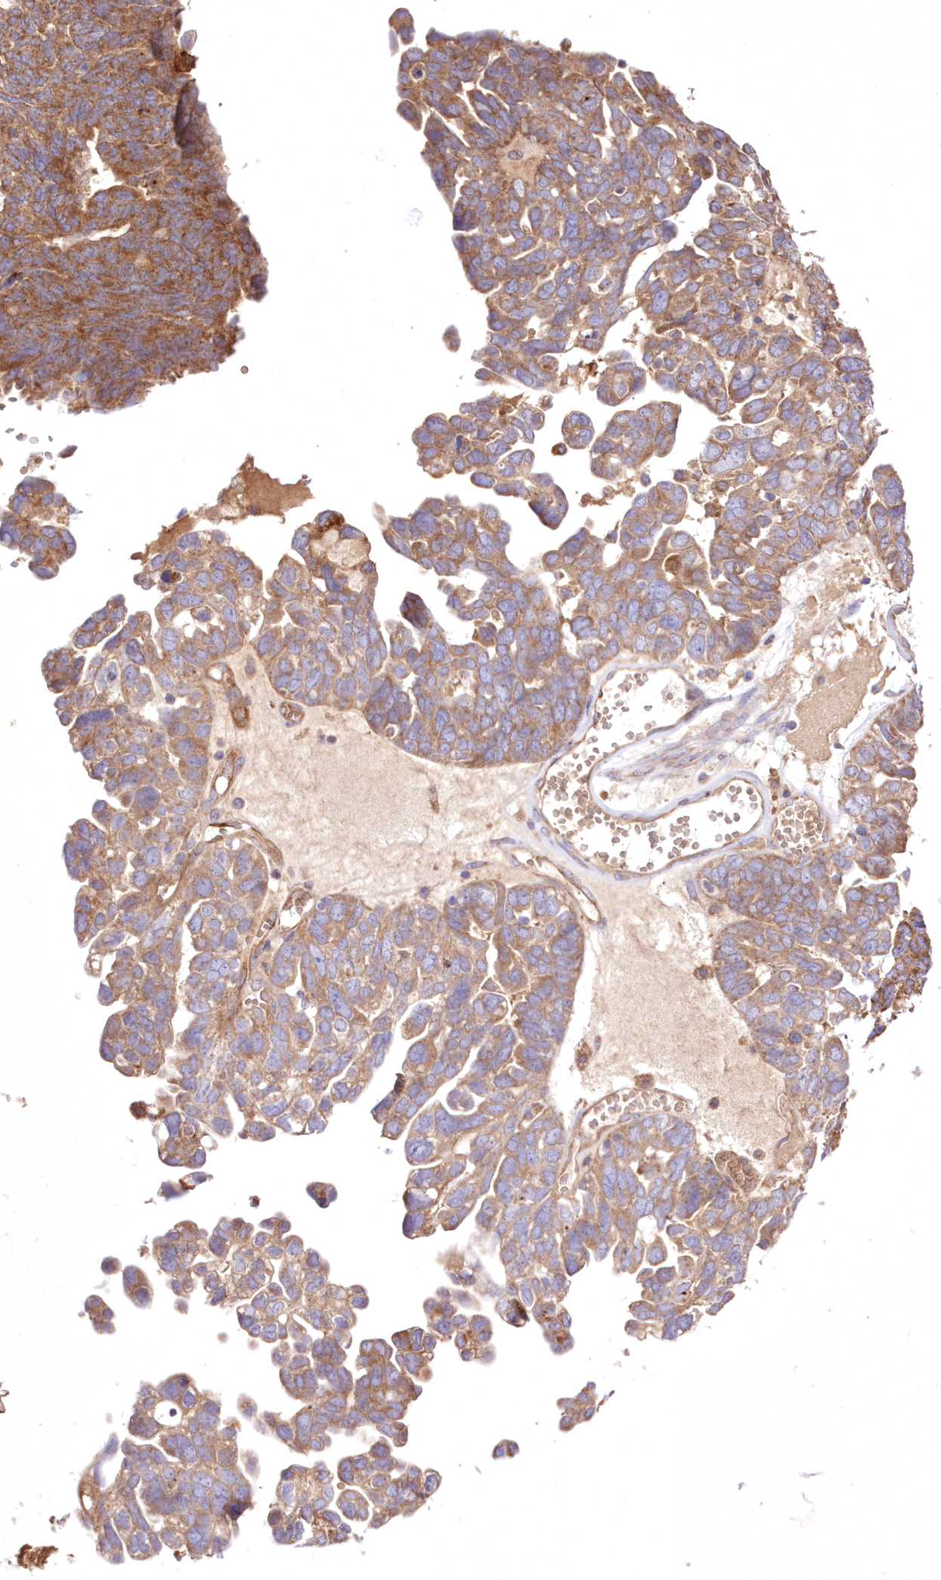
{"staining": {"intensity": "moderate", "quantity": ">75%", "location": "cytoplasmic/membranous"}, "tissue": "ovarian cancer", "cell_type": "Tumor cells", "image_type": "cancer", "snomed": [{"axis": "morphology", "description": "Cystadenocarcinoma, serous, NOS"}, {"axis": "topography", "description": "Ovary"}], "caption": "The micrograph demonstrates staining of ovarian cancer, revealing moderate cytoplasmic/membranous protein positivity (brown color) within tumor cells.", "gene": "FCHO2", "patient": {"sex": "female", "age": 79}}